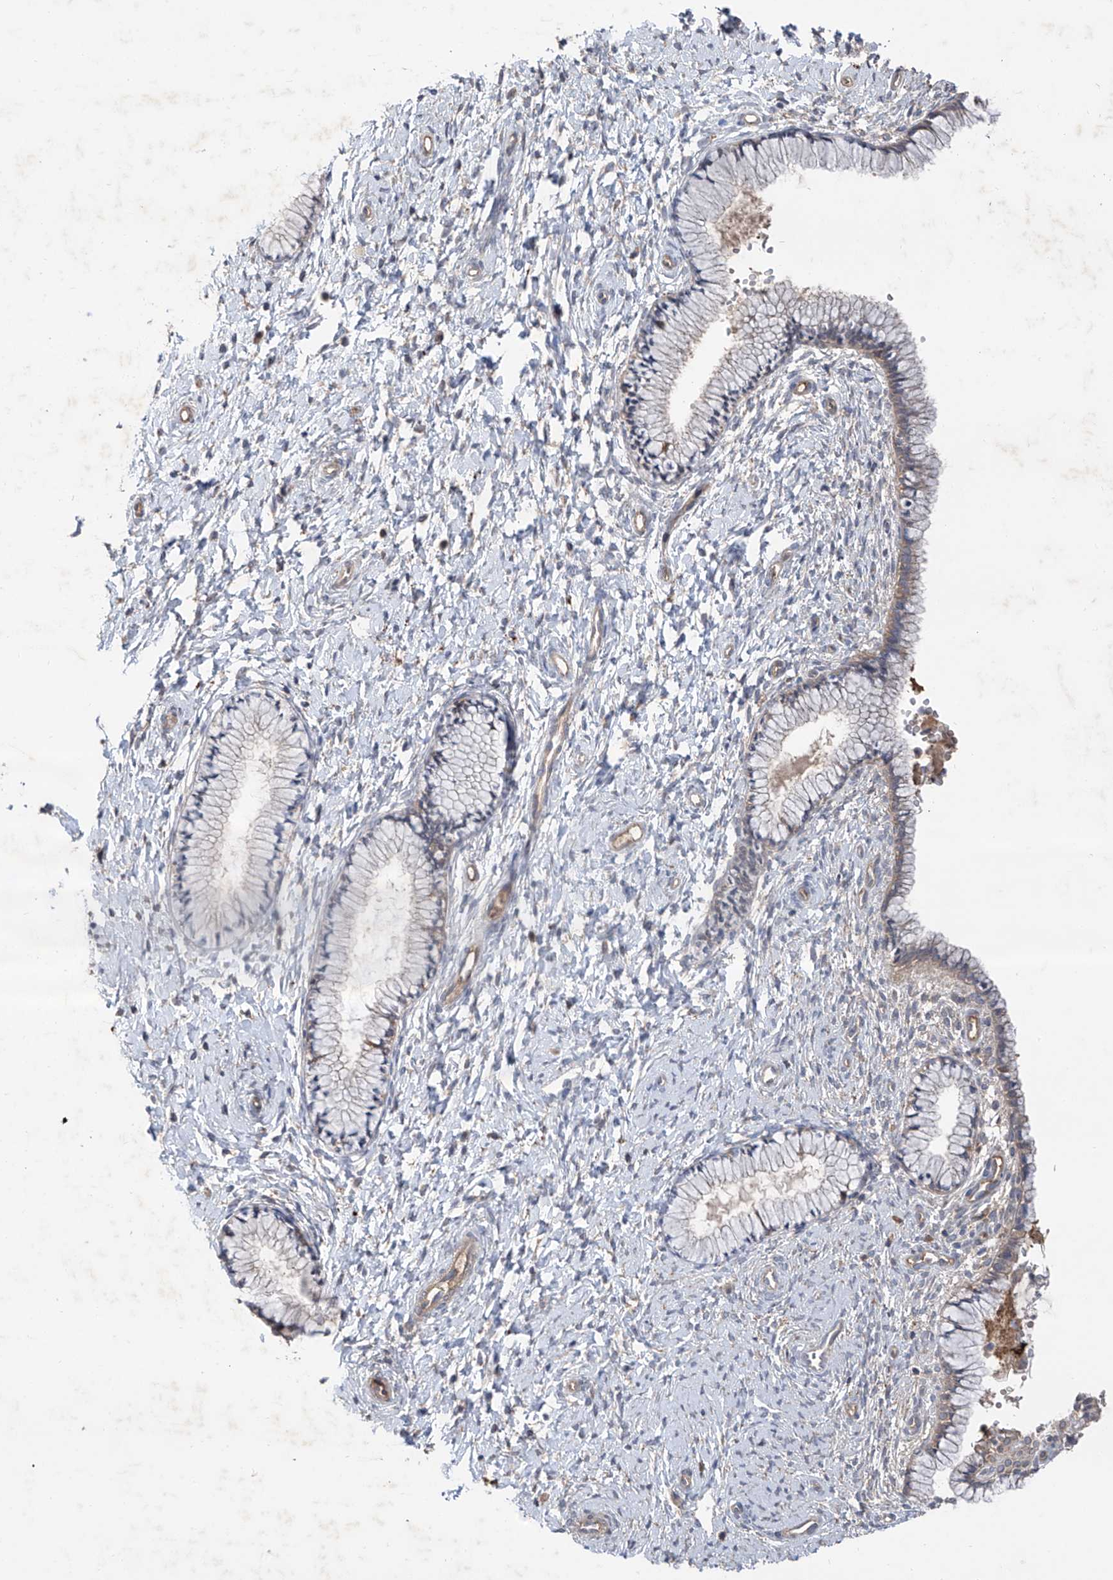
{"staining": {"intensity": "weak", "quantity": "<25%", "location": "cytoplasmic/membranous"}, "tissue": "cervix", "cell_type": "Glandular cells", "image_type": "normal", "snomed": [{"axis": "morphology", "description": "Normal tissue, NOS"}, {"axis": "topography", "description": "Cervix"}], "caption": "Cervix was stained to show a protein in brown. There is no significant staining in glandular cells. (Brightfield microscopy of DAB immunohistochemistry (IHC) at high magnification).", "gene": "EDN1", "patient": {"sex": "female", "age": 33}}